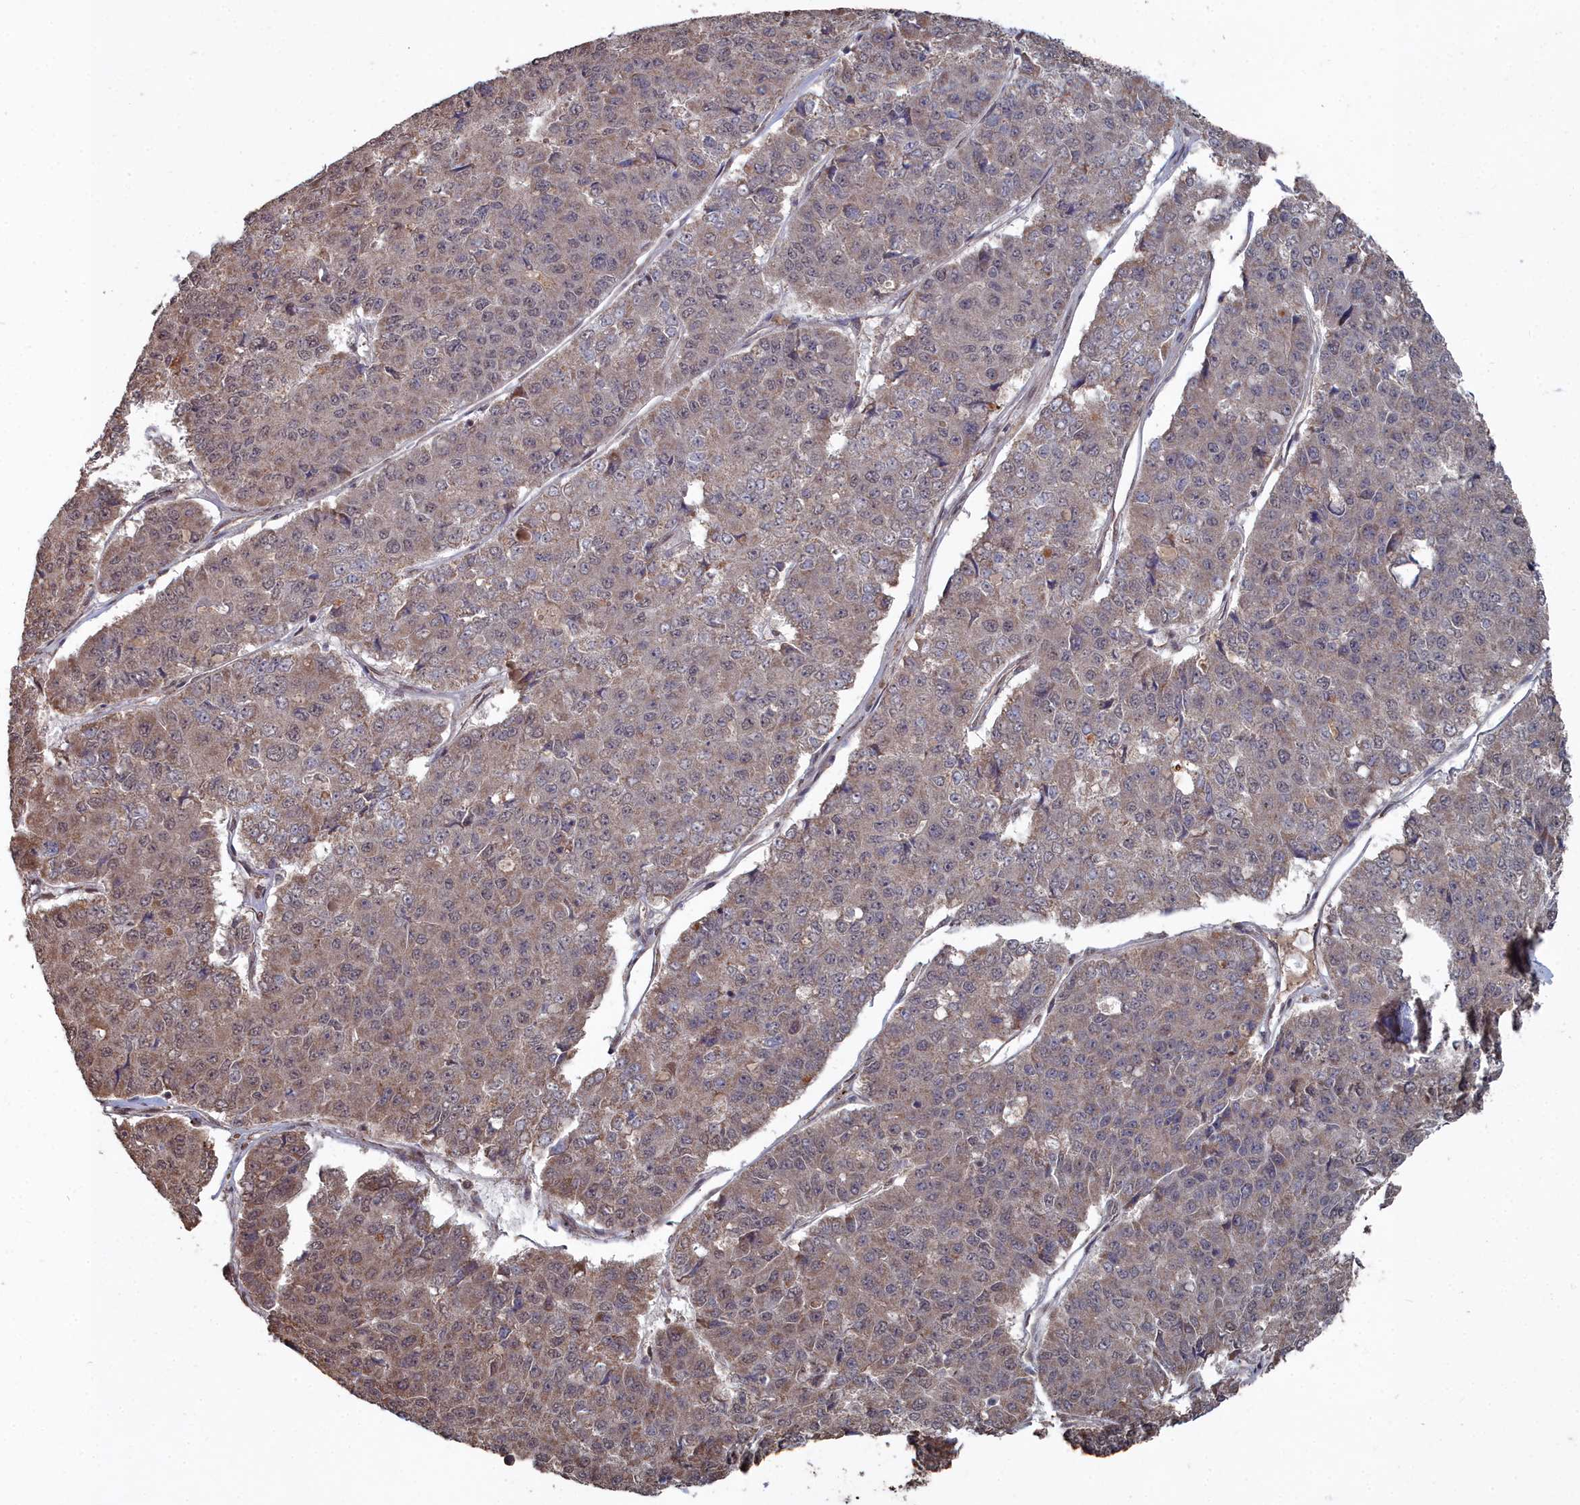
{"staining": {"intensity": "weak", "quantity": "25%-75%", "location": "cytoplasmic/membranous"}, "tissue": "pancreatic cancer", "cell_type": "Tumor cells", "image_type": "cancer", "snomed": [{"axis": "morphology", "description": "Adenocarcinoma, NOS"}, {"axis": "topography", "description": "Pancreas"}], "caption": "Approximately 25%-75% of tumor cells in human pancreatic adenocarcinoma display weak cytoplasmic/membranous protein positivity as visualized by brown immunohistochemical staining.", "gene": "CCNP", "patient": {"sex": "male", "age": 50}}